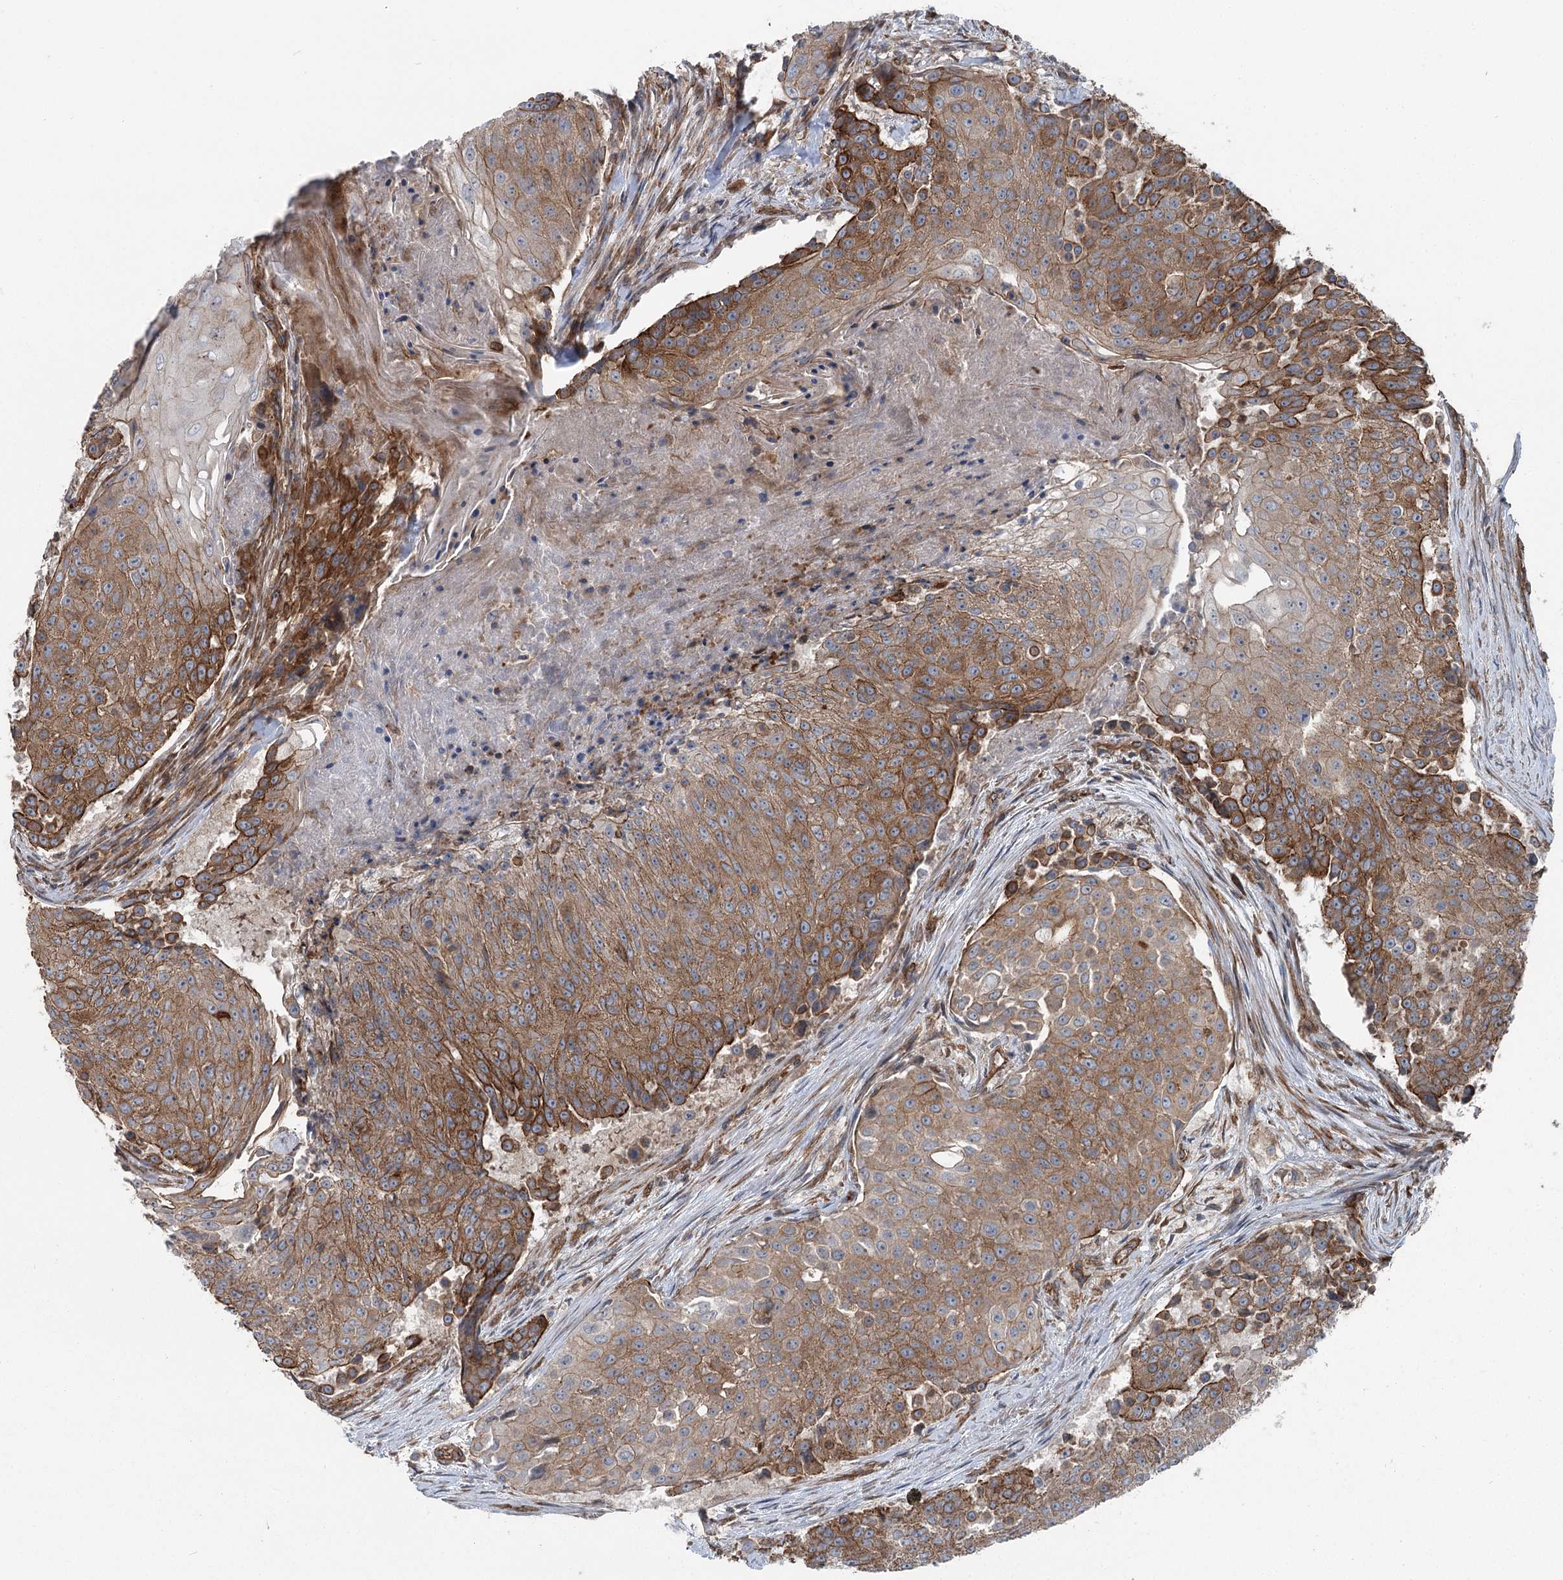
{"staining": {"intensity": "strong", "quantity": ">75%", "location": "cytoplasmic/membranous"}, "tissue": "urothelial cancer", "cell_type": "Tumor cells", "image_type": "cancer", "snomed": [{"axis": "morphology", "description": "Urothelial carcinoma, High grade"}, {"axis": "topography", "description": "Urinary bladder"}], "caption": "Tumor cells exhibit strong cytoplasmic/membranous positivity in about >75% of cells in urothelial cancer.", "gene": "IQSEC1", "patient": {"sex": "female", "age": 63}}